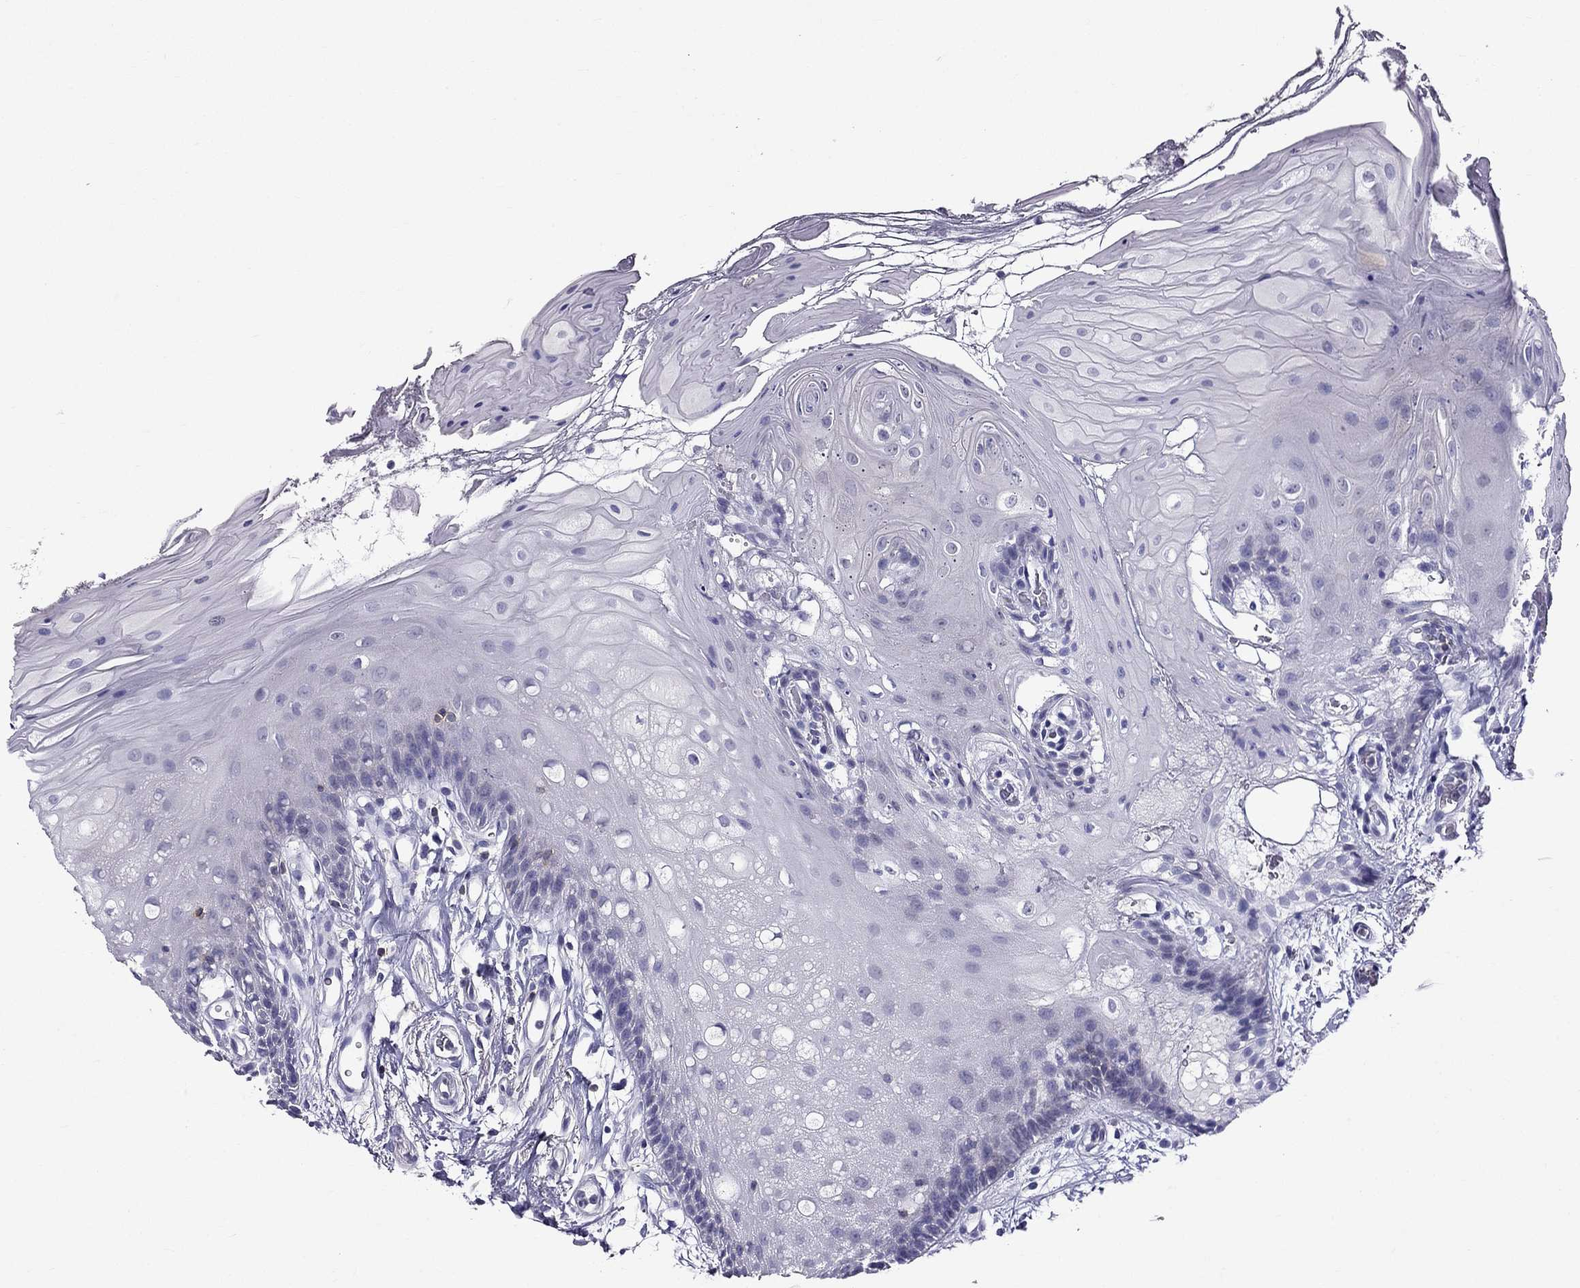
{"staining": {"intensity": "negative", "quantity": "none", "location": "none"}, "tissue": "oral mucosa", "cell_type": "Squamous epithelial cells", "image_type": "normal", "snomed": [{"axis": "morphology", "description": "Normal tissue, NOS"}, {"axis": "morphology", "description": "Squamous cell carcinoma, NOS"}, {"axis": "topography", "description": "Oral tissue"}, {"axis": "topography", "description": "Head-Neck"}], "caption": "The image exhibits no significant positivity in squamous epithelial cells of oral mucosa.", "gene": "AAK1", "patient": {"sex": "male", "age": 69}}